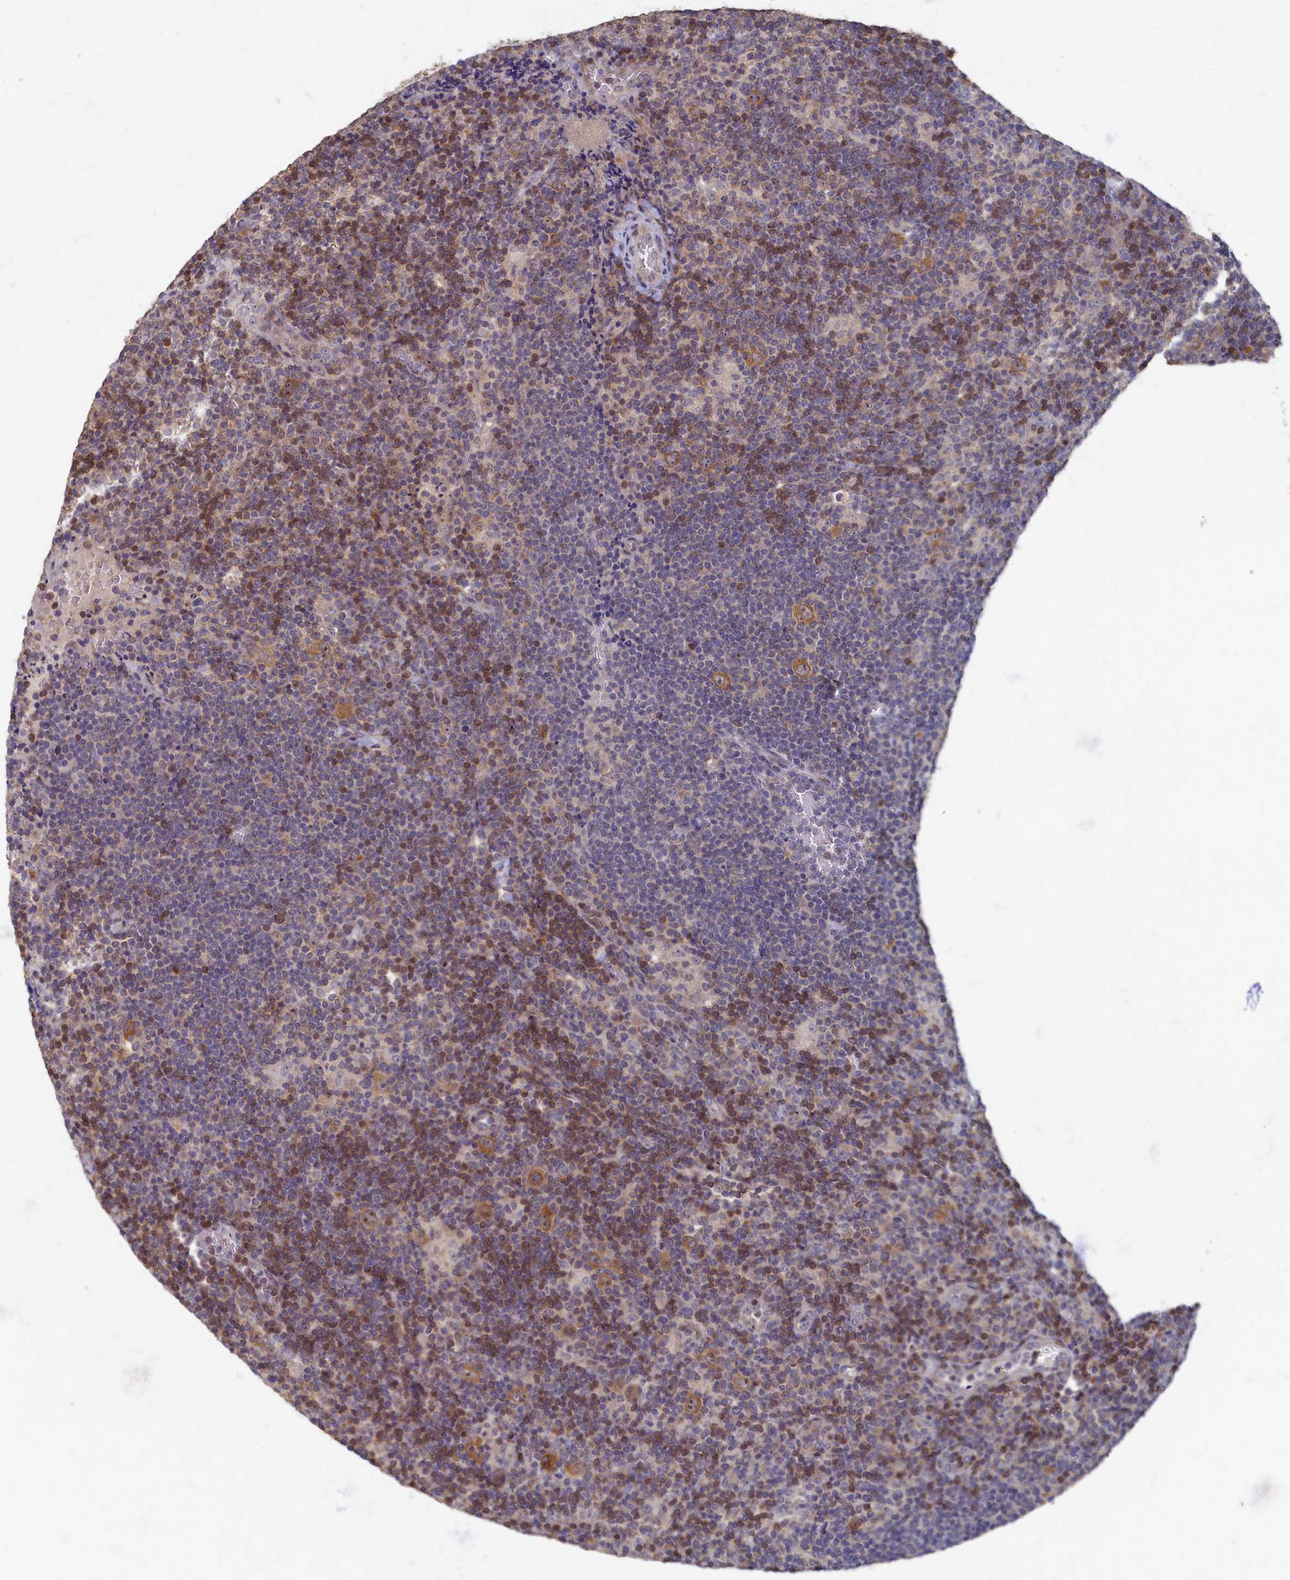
{"staining": {"intensity": "moderate", "quantity": ">75%", "location": "cytoplasmic/membranous,nuclear"}, "tissue": "lymphoma", "cell_type": "Tumor cells", "image_type": "cancer", "snomed": [{"axis": "morphology", "description": "Hodgkin's disease, NOS"}, {"axis": "topography", "description": "Lymph node"}], "caption": "Human lymphoma stained with a brown dye reveals moderate cytoplasmic/membranous and nuclear positive positivity in approximately >75% of tumor cells.", "gene": "HUNK", "patient": {"sex": "female", "age": 57}}